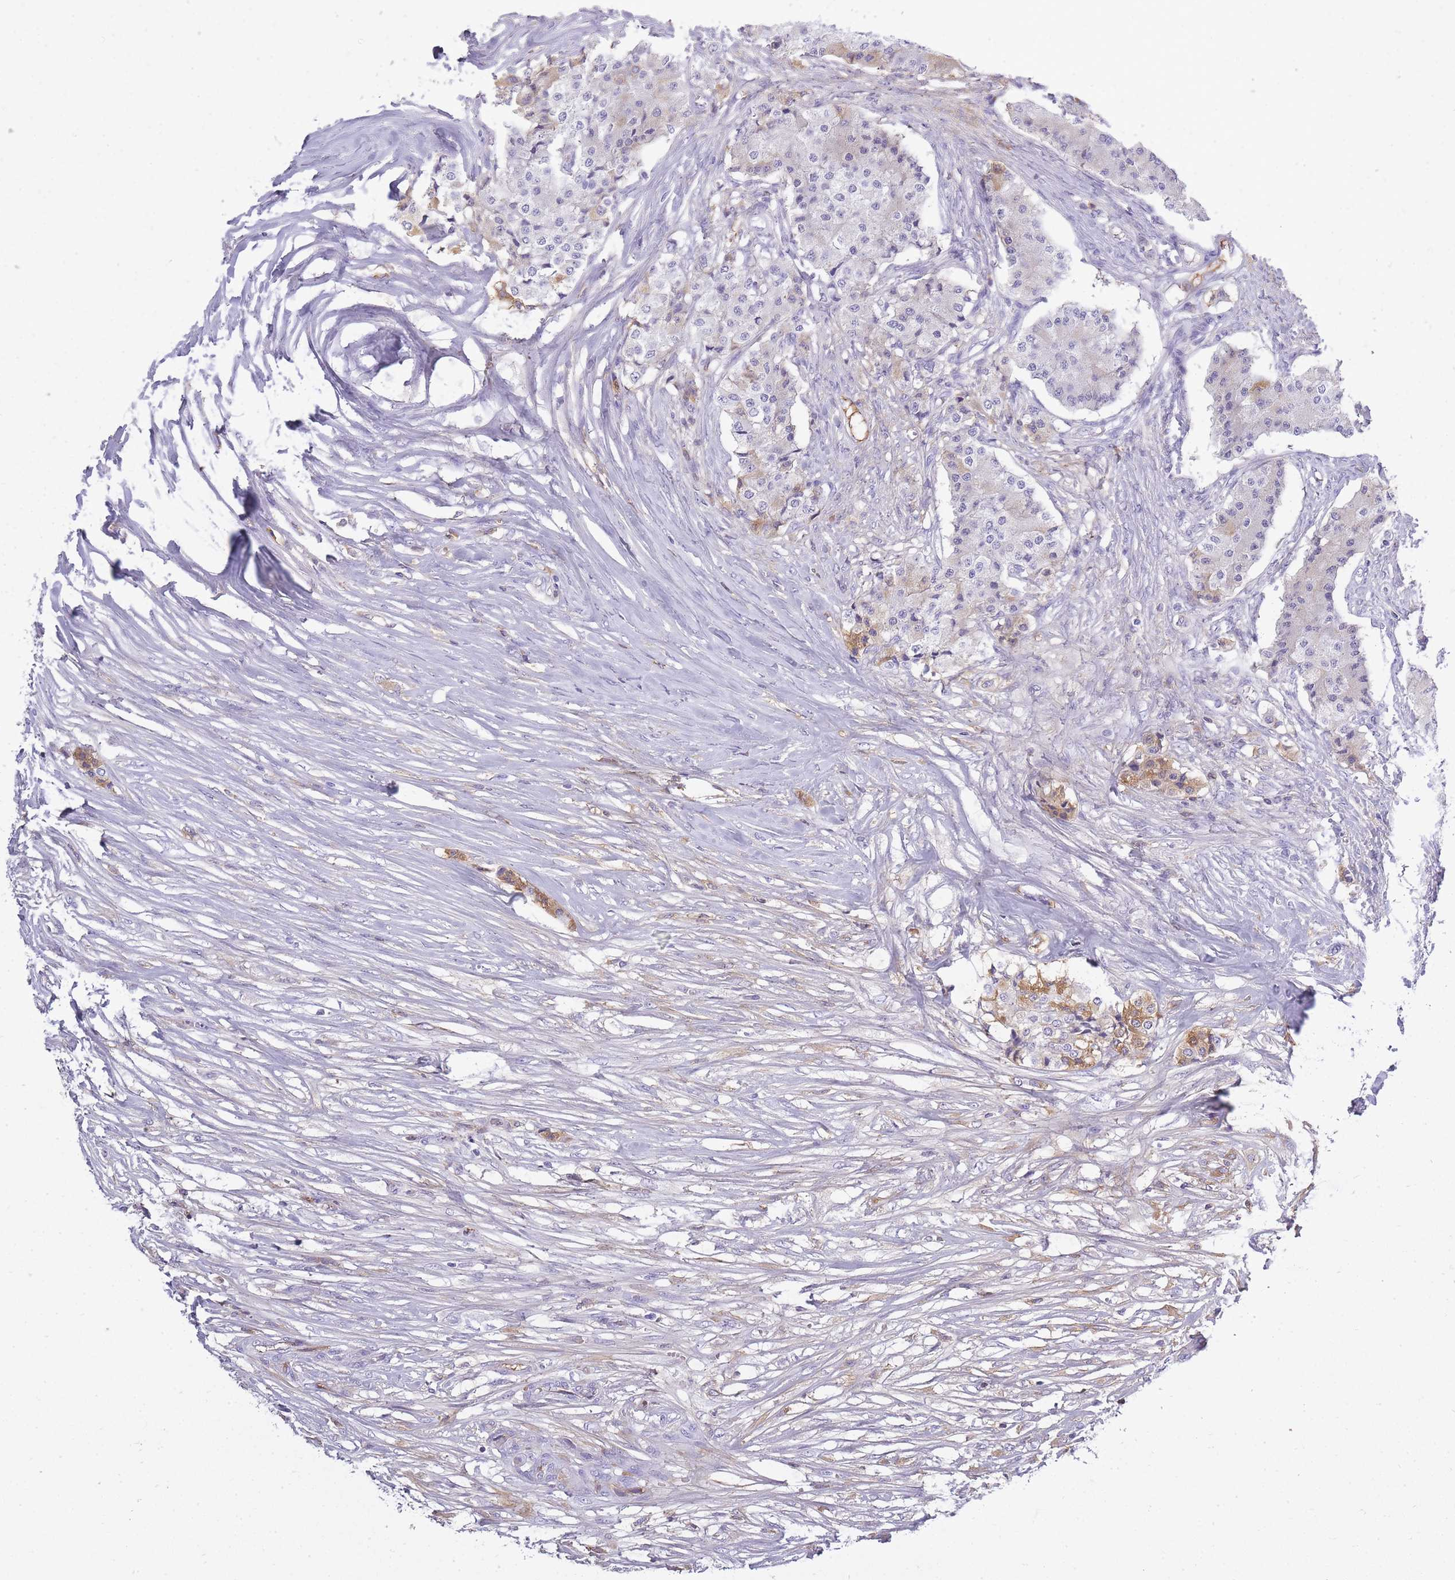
{"staining": {"intensity": "negative", "quantity": "none", "location": "none"}, "tissue": "carcinoid", "cell_type": "Tumor cells", "image_type": "cancer", "snomed": [{"axis": "morphology", "description": "Carcinoid, malignant, NOS"}, {"axis": "topography", "description": "Colon"}], "caption": "Human carcinoid (malignant) stained for a protein using immunohistochemistry (IHC) reveals no positivity in tumor cells.", "gene": "IGKV1D-42", "patient": {"sex": "female", "age": 52}}